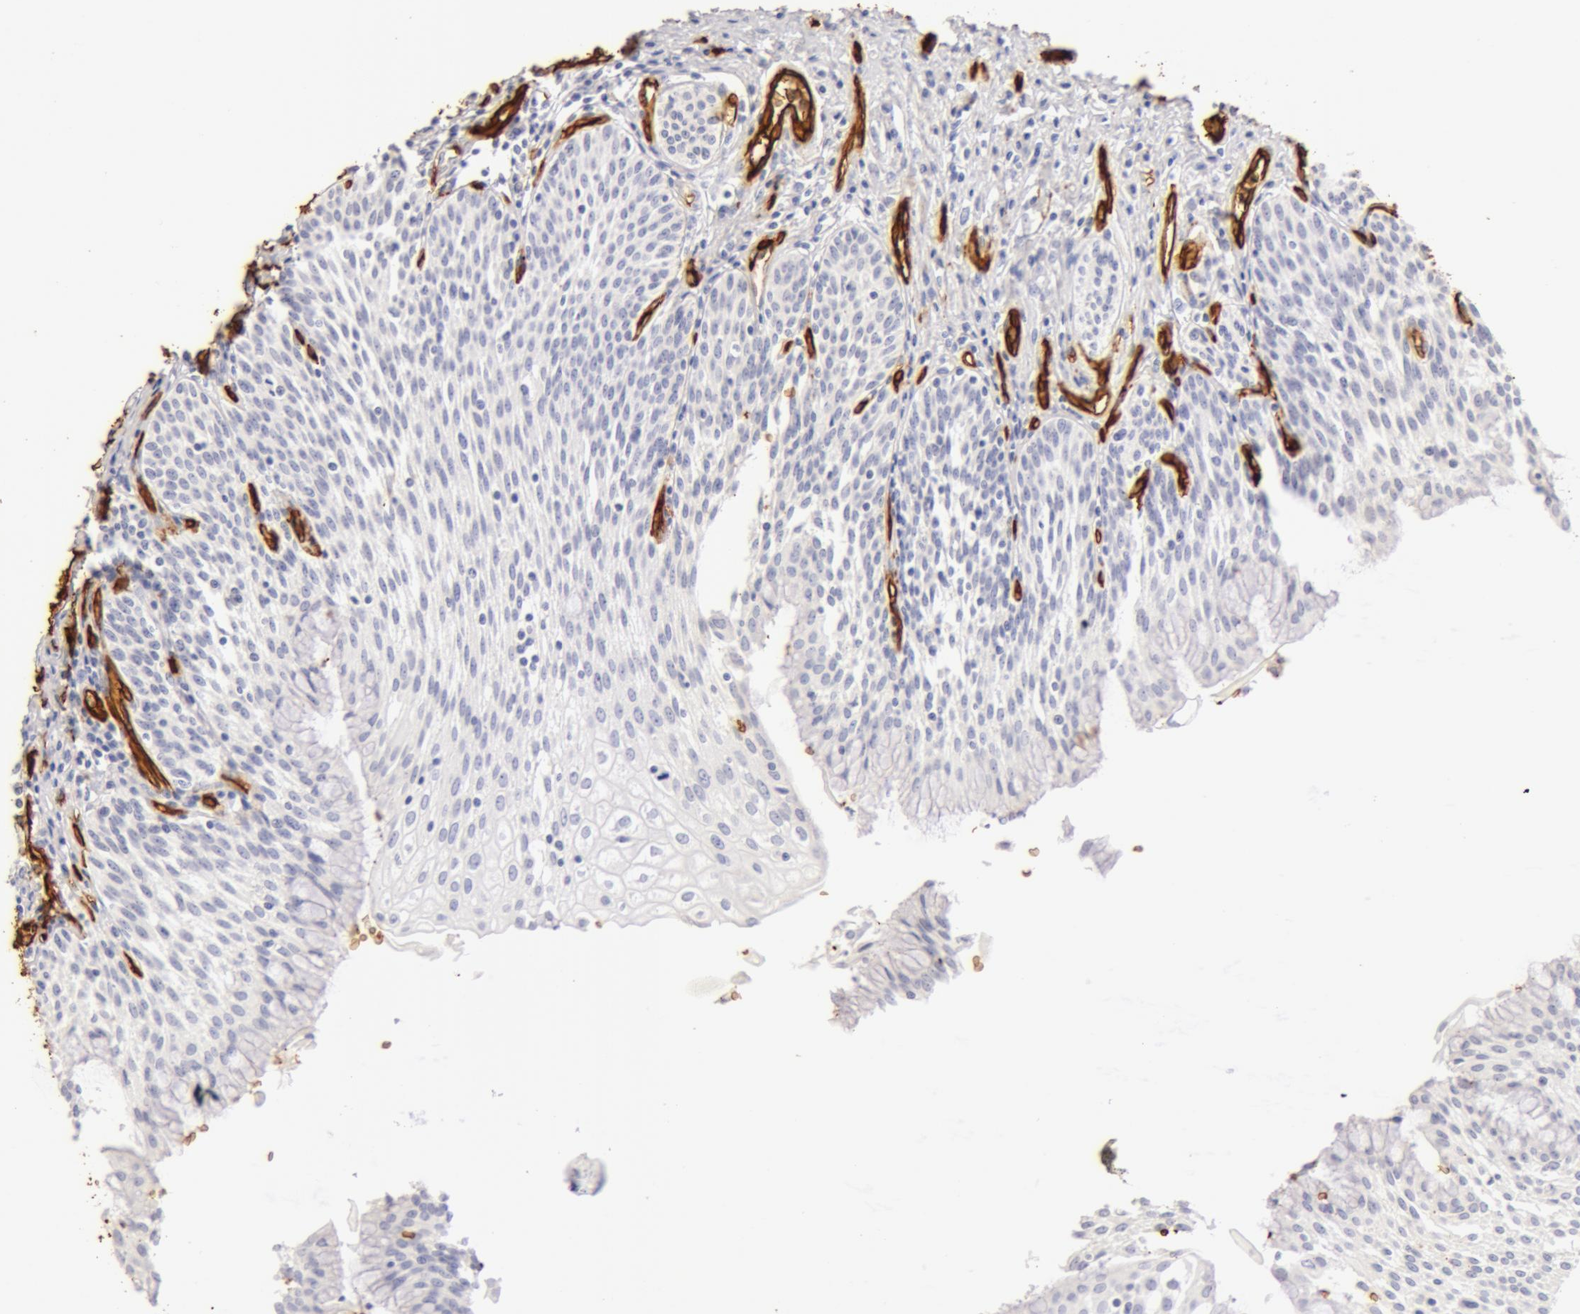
{"staining": {"intensity": "negative", "quantity": "none", "location": "none"}, "tissue": "urinary bladder", "cell_type": "Urothelial cells", "image_type": "normal", "snomed": [{"axis": "morphology", "description": "Normal tissue, NOS"}, {"axis": "topography", "description": "Urinary bladder"}], "caption": "Immunohistochemistry histopathology image of benign urinary bladder stained for a protein (brown), which exhibits no staining in urothelial cells. (Brightfield microscopy of DAB immunohistochemistry at high magnification).", "gene": "AQP1", "patient": {"sex": "female", "age": 39}}